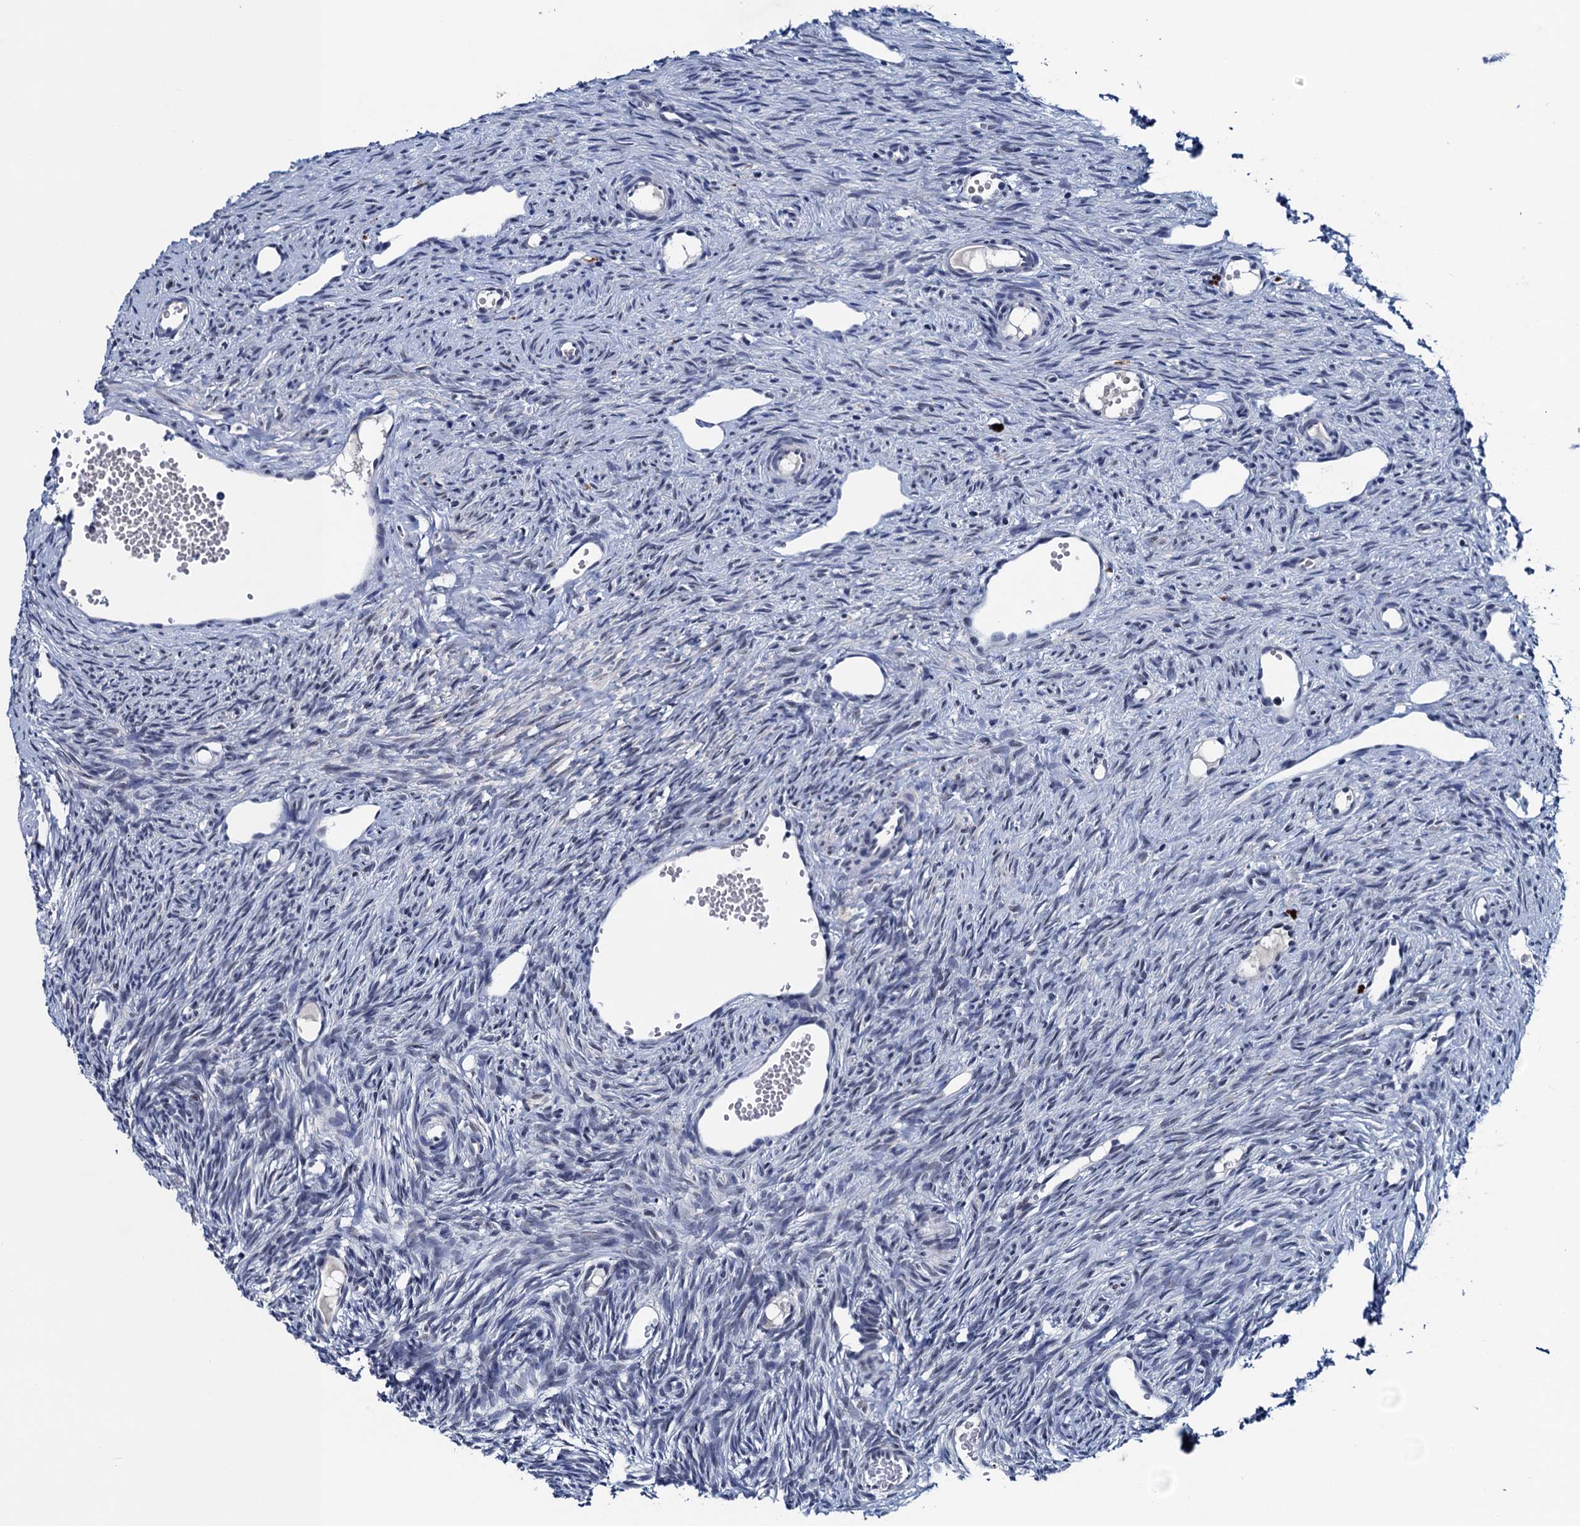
{"staining": {"intensity": "weak", "quantity": ">75%", "location": "cytoplasmic/membranous"}, "tissue": "ovary", "cell_type": "Follicle cells", "image_type": "normal", "snomed": [{"axis": "morphology", "description": "Normal tissue, NOS"}, {"axis": "topography", "description": "Ovary"}], "caption": "Human ovary stained with a brown dye displays weak cytoplasmic/membranous positive positivity in approximately >75% of follicle cells.", "gene": "FNBP4", "patient": {"sex": "female", "age": 51}}